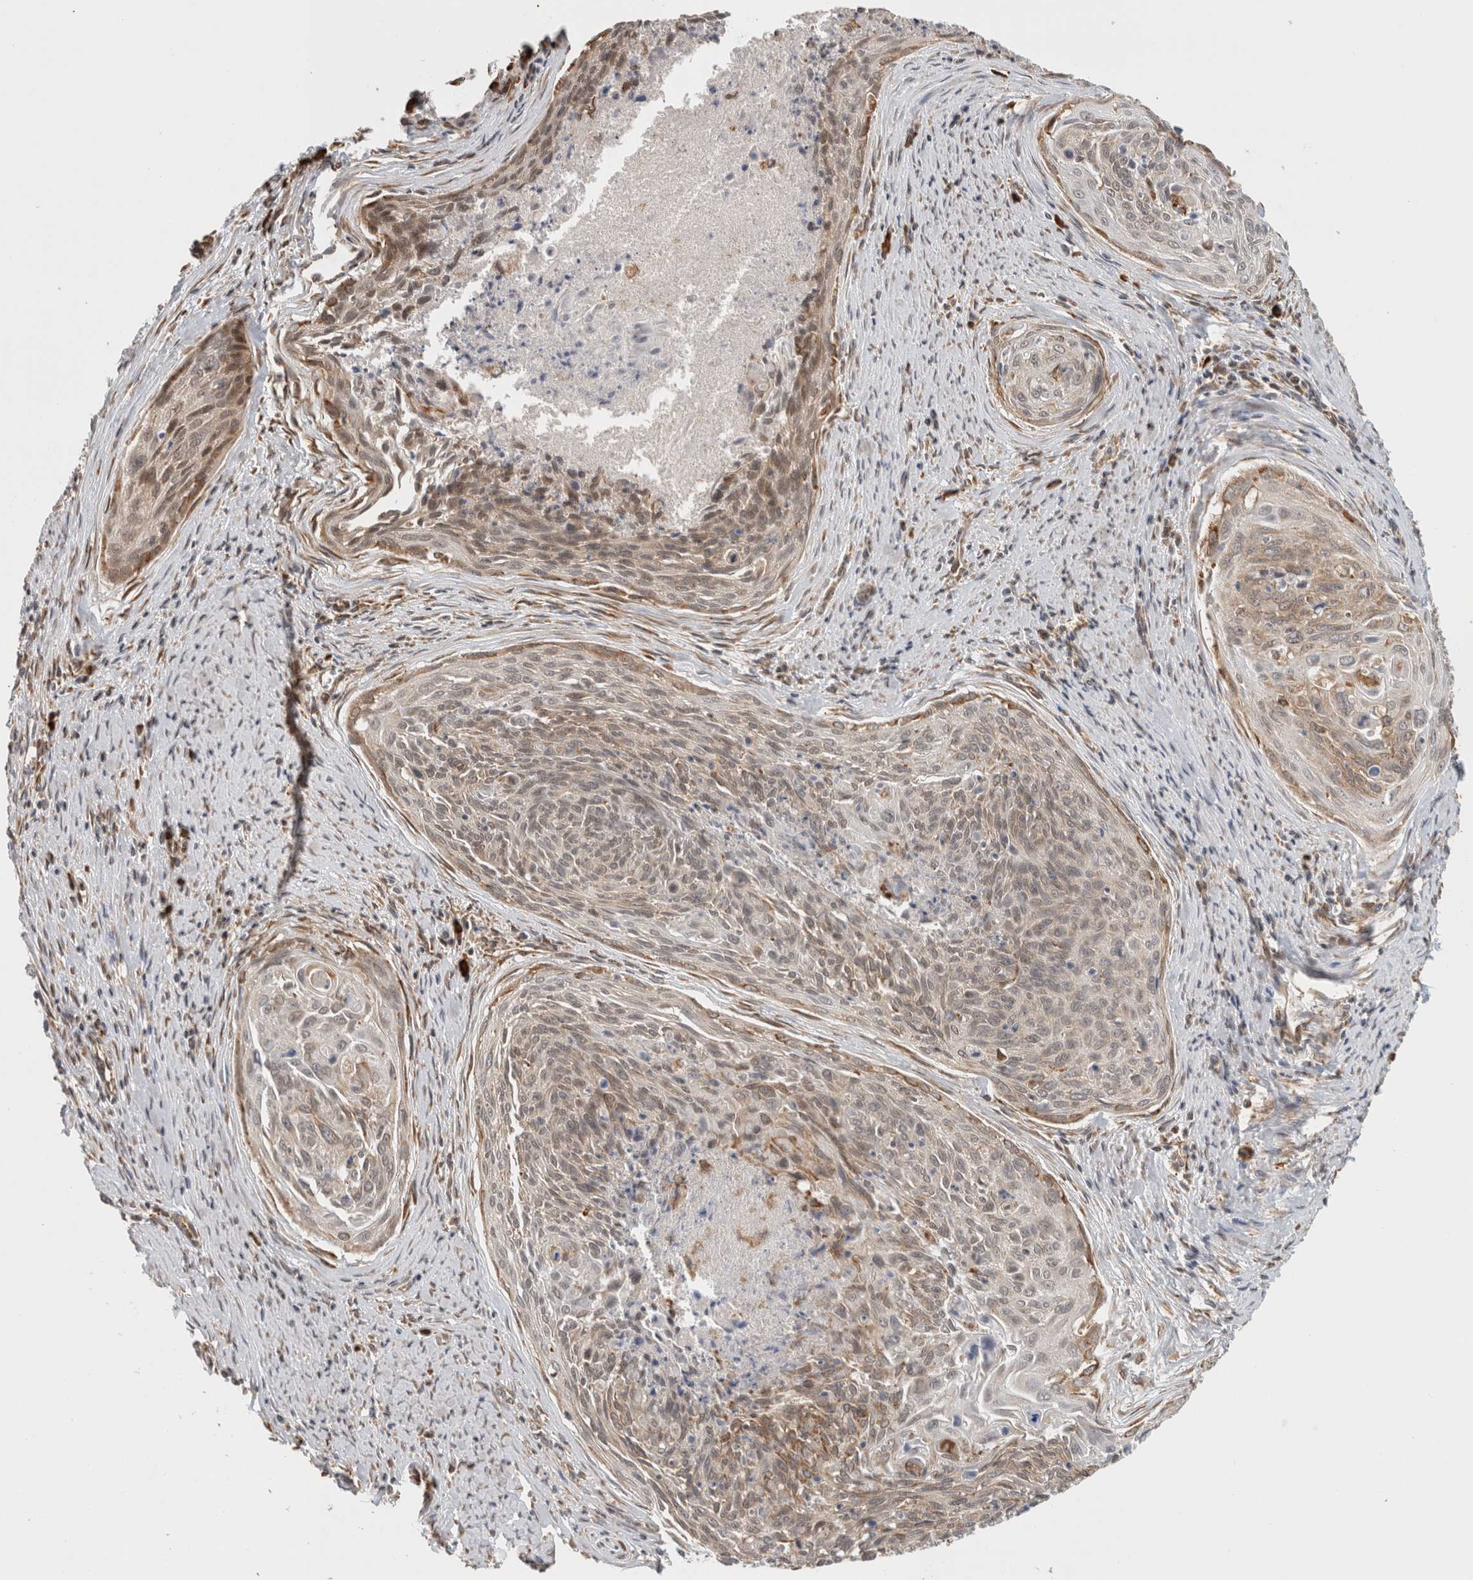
{"staining": {"intensity": "weak", "quantity": "<25%", "location": "nuclear"}, "tissue": "cervical cancer", "cell_type": "Tumor cells", "image_type": "cancer", "snomed": [{"axis": "morphology", "description": "Squamous cell carcinoma, NOS"}, {"axis": "topography", "description": "Cervix"}], "caption": "An immunohistochemistry photomicrograph of squamous cell carcinoma (cervical) is shown. There is no staining in tumor cells of squamous cell carcinoma (cervical).", "gene": "MS4A7", "patient": {"sex": "female", "age": 55}}